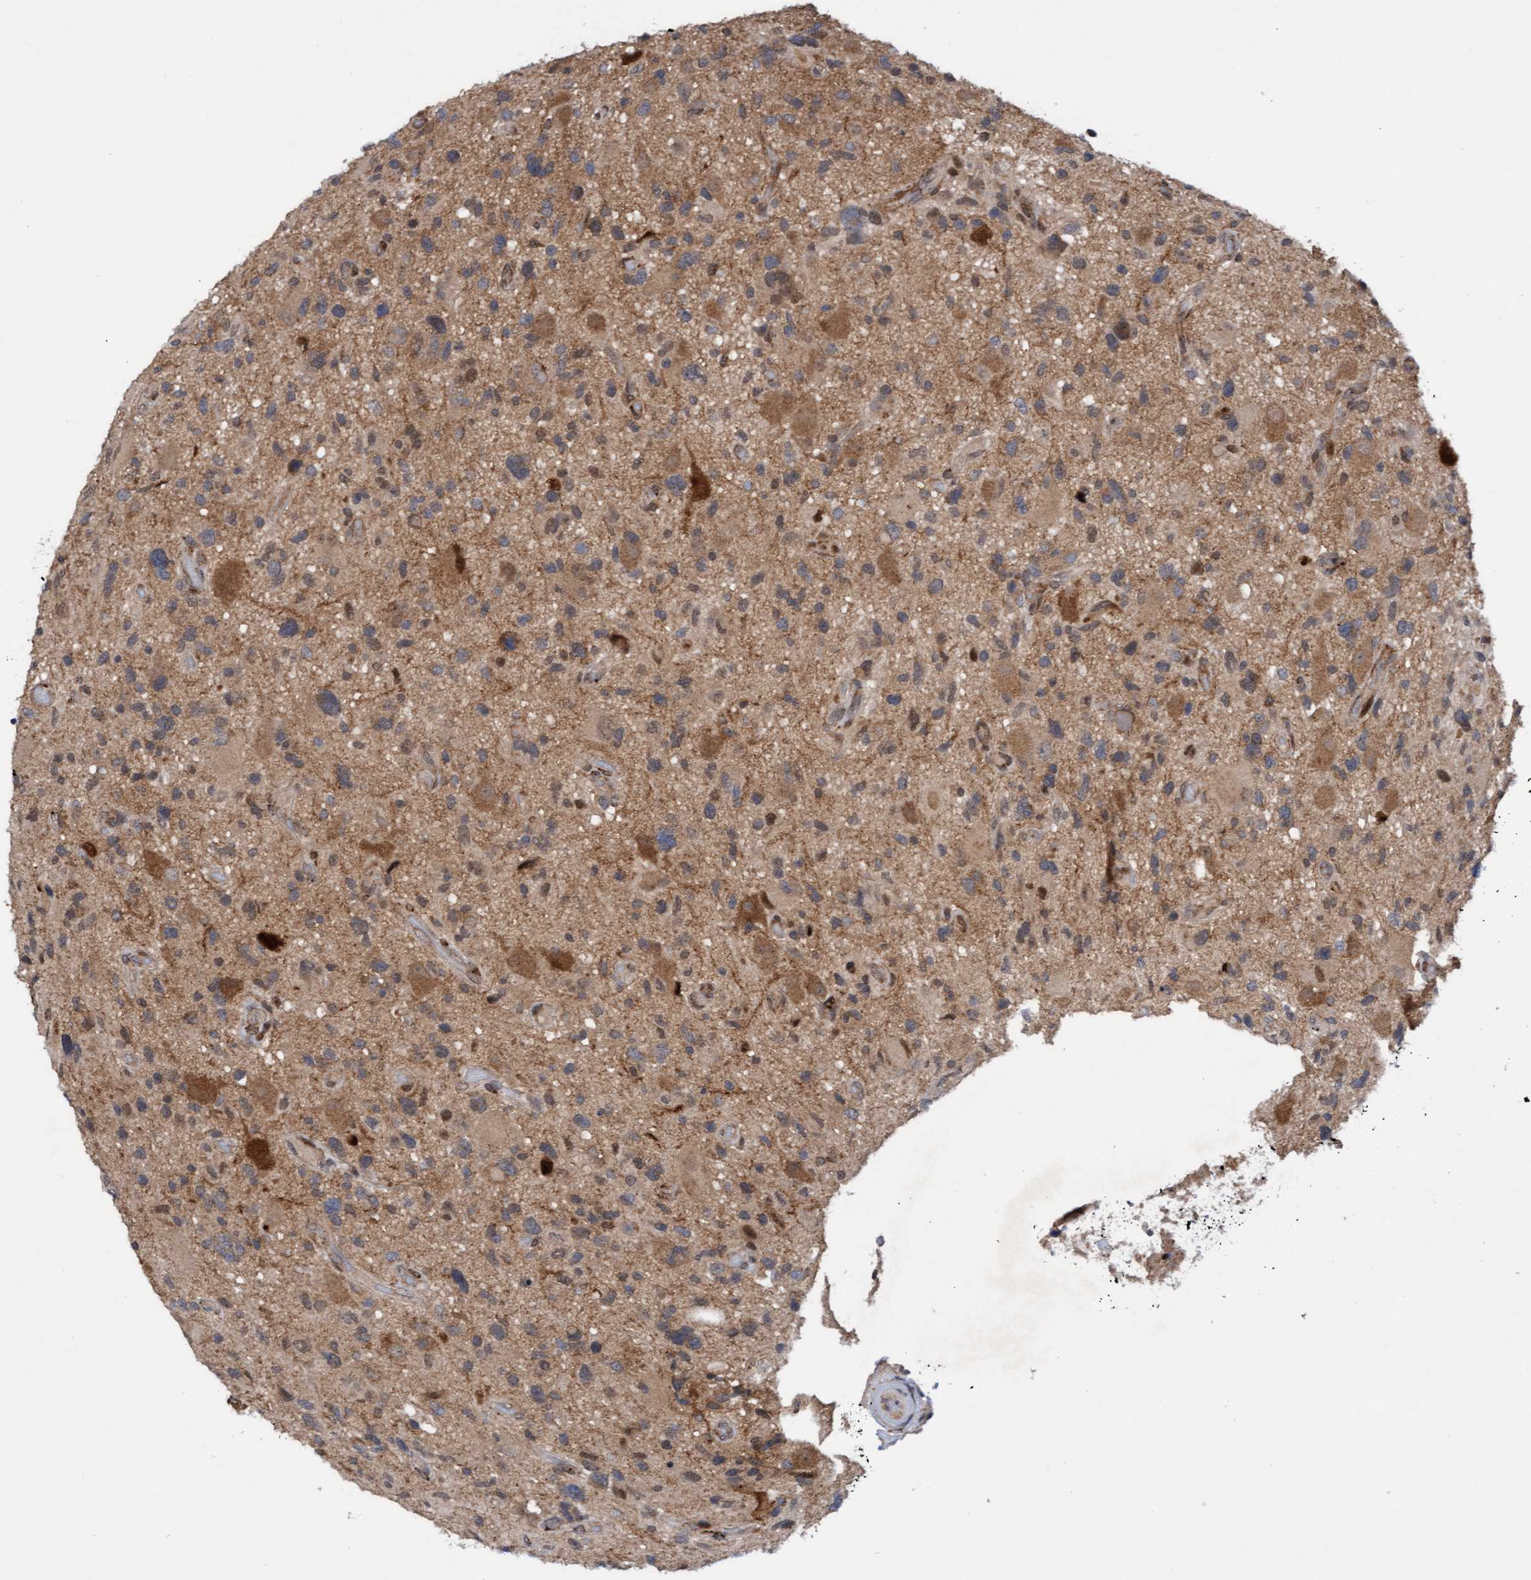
{"staining": {"intensity": "moderate", "quantity": ">75%", "location": "cytoplasmic/membranous"}, "tissue": "glioma", "cell_type": "Tumor cells", "image_type": "cancer", "snomed": [{"axis": "morphology", "description": "Glioma, malignant, High grade"}, {"axis": "topography", "description": "Brain"}], "caption": "Protein expression analysis of malignant high-grade glioma exhibits moderate cytoplasmic/membranous positivity in approximately >75% of tumor cells.", "gene": "TANC2", "patient": {"sex": "male", "age": 33}}